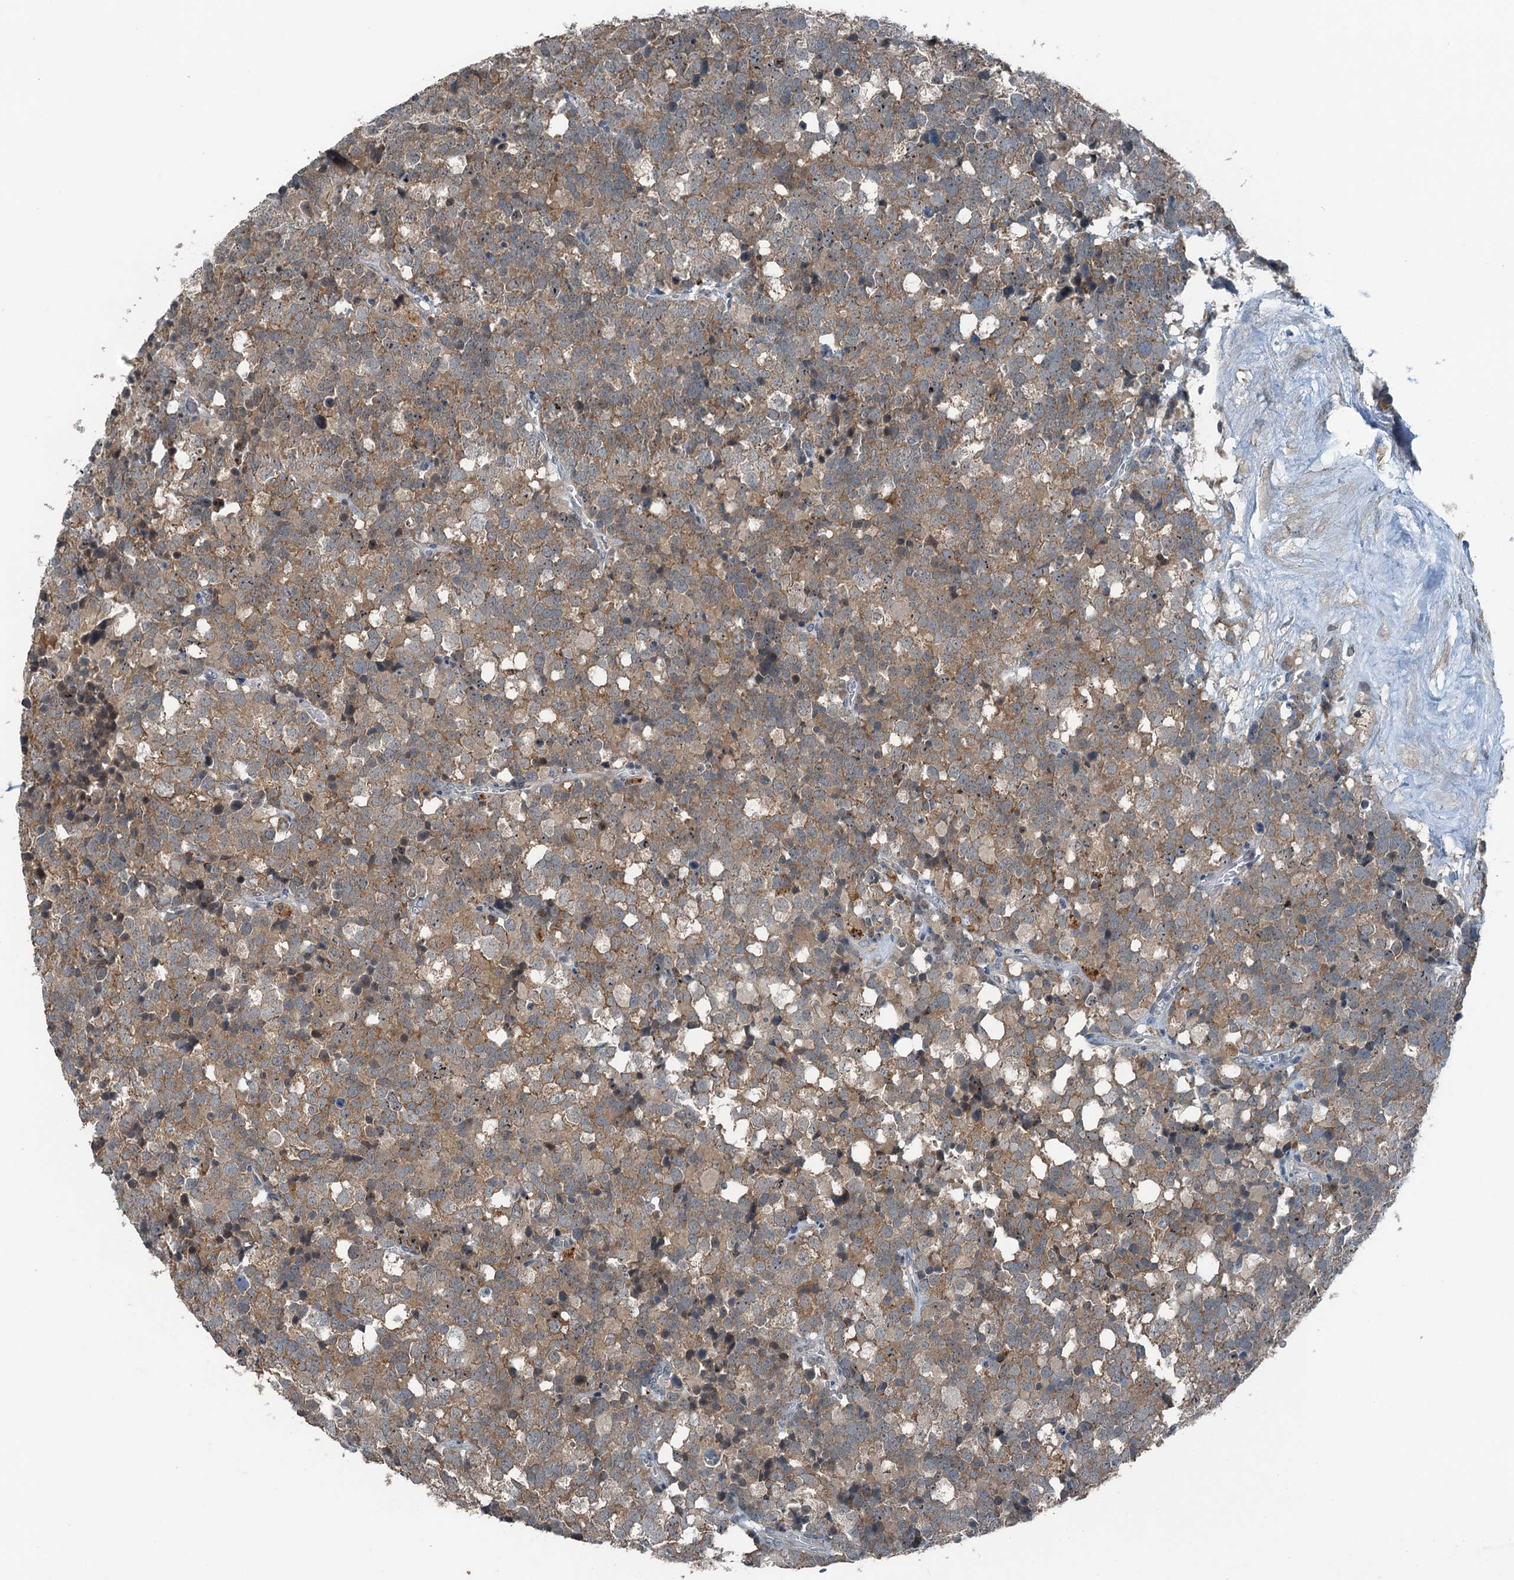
{"staining": {"intensity": "weak", "quantity": ">75%", "location": "cytoplasmic/membranous"}, "tissue": "testis cancer", "cell_type": "Tumor cells", "image_type": "cancer", "snomed": [{"axis": "morphology", "description": "Seminoma, NOS"}, {"axis": "topography", "description": "Testis"}], "caption": "Immunohistochemistry (IHC) (DAB (3,3'-diaminobenzidine)) staining of seminoma (testis) reveals weak cytoplasmic/membranous protein positivity in about >75% of tumor cells.", "gene": "BMERB1", "patient": {"sex": "male", "age": 71}}